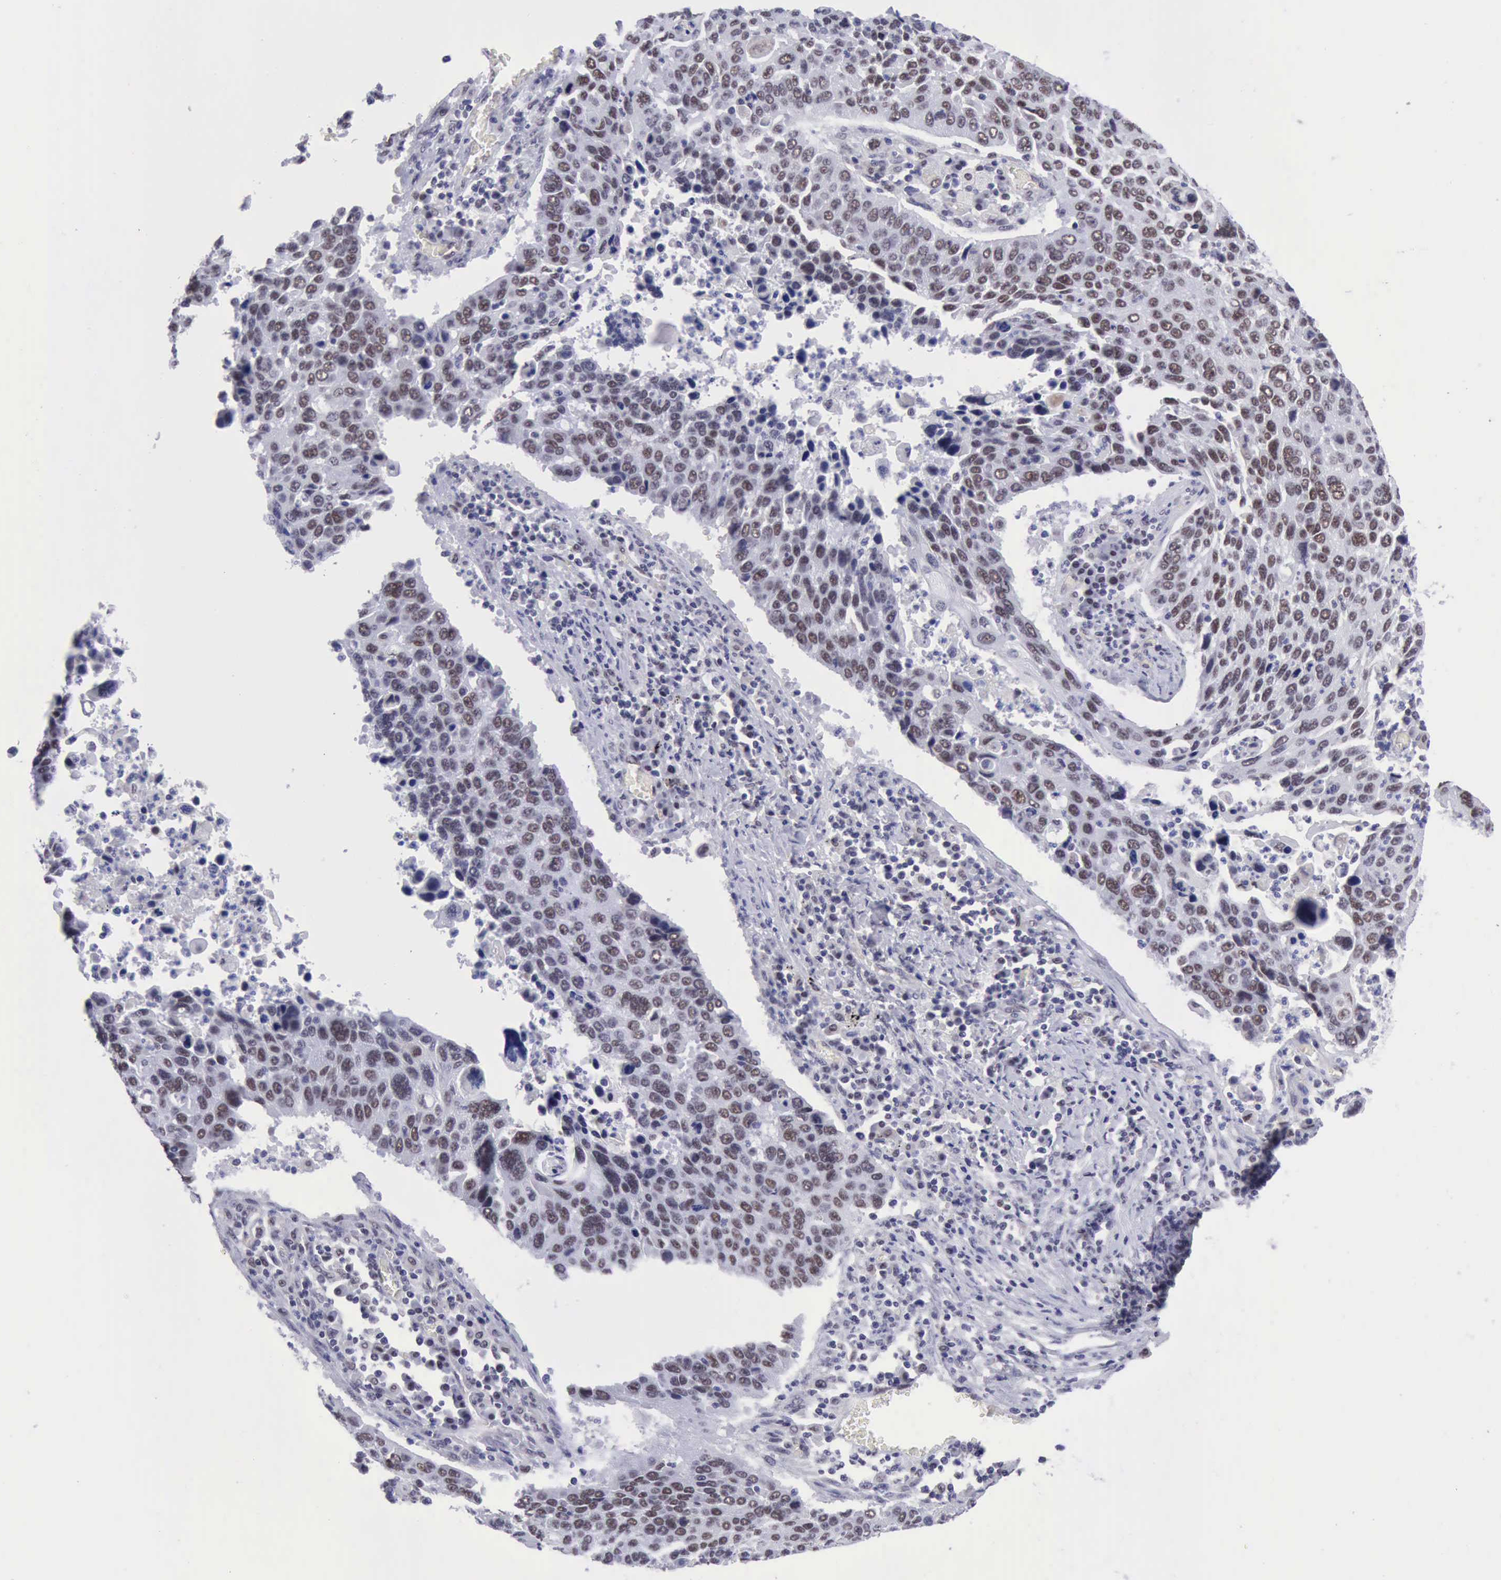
{"staining": {"intensity": "negative", "quantity": "none", "location": "none"}, "tissue": "lung cancer", "cell_type": "Tumor cells", "image_type": "cancer", "snomed": [{"axis": "morphology", "description": "Squamous cell carcinoma, NOS"}, {"axis": "topography", "description": "Lung"}], "caption": "A histopathology image of lung squamous cell carcinoma stained for a protein demonstrates no brown staining in tumor cells. The staining is performed using DAB brown chromogen with nuclei counter-stained in using hematoxylin.", "gene": "ERCC4", "patient": {"sex": "male", "age": 68}}